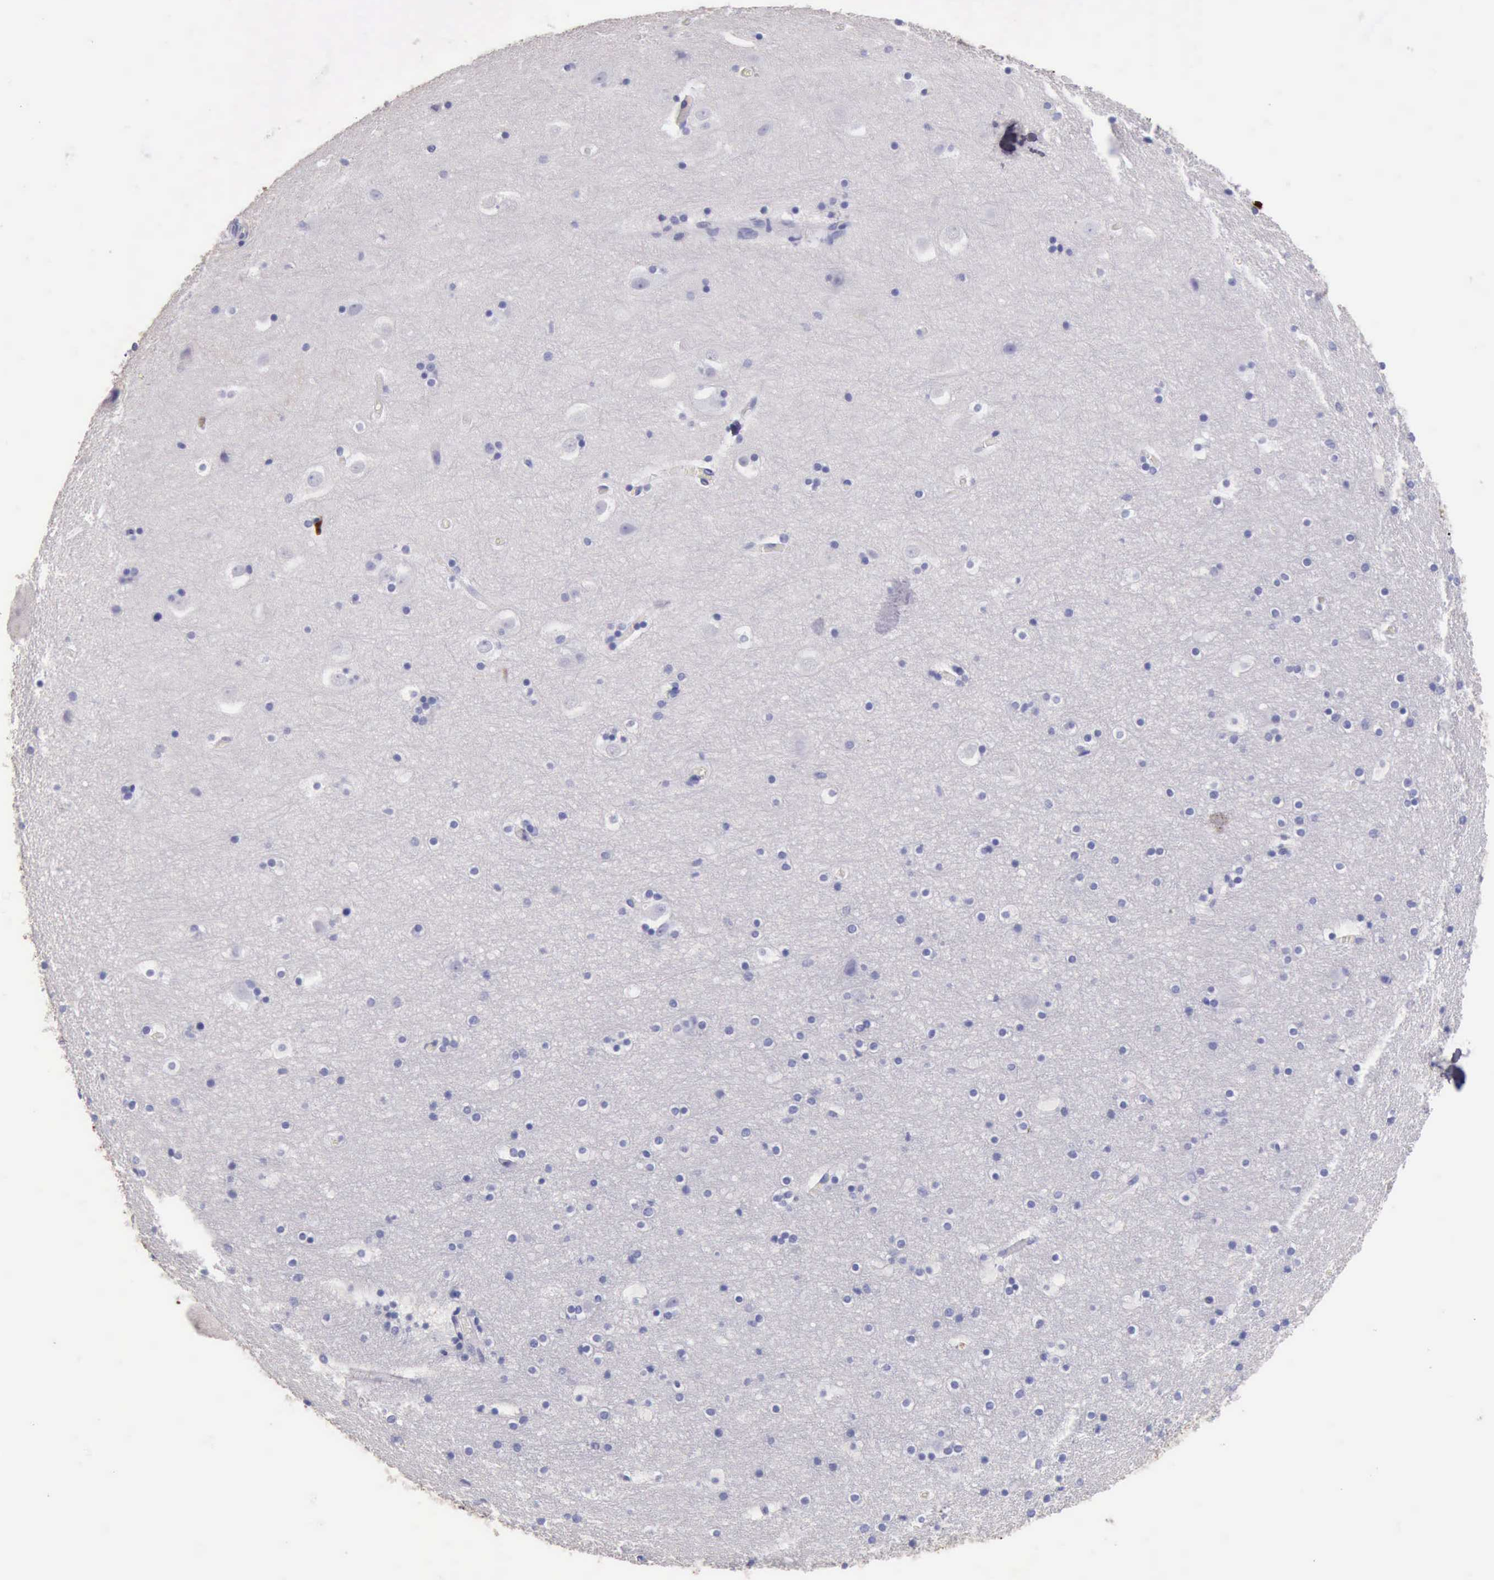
{"staining": {"intensity": "negative", "quantity": "none", "location": "none"}, "tissue": "hippocampus", "cell_type": "Glial cells", "image_type": "normal", "snomed": [{"axis": "morphology", "description": "Normal tissue, NOS"}, {"axis": "topography", "description": "Hippocampus"}], "caption": "Glial cells are negative for brown protein staining in unremarkable hippocampus. The staining was performed using DAB to visualize the protein expression in brown, while the nuclei were stained in blue with hematoxylin (Magnification: 20x).", "gene": "CSTA", "patient": {"sex": "male", "age": 45}}